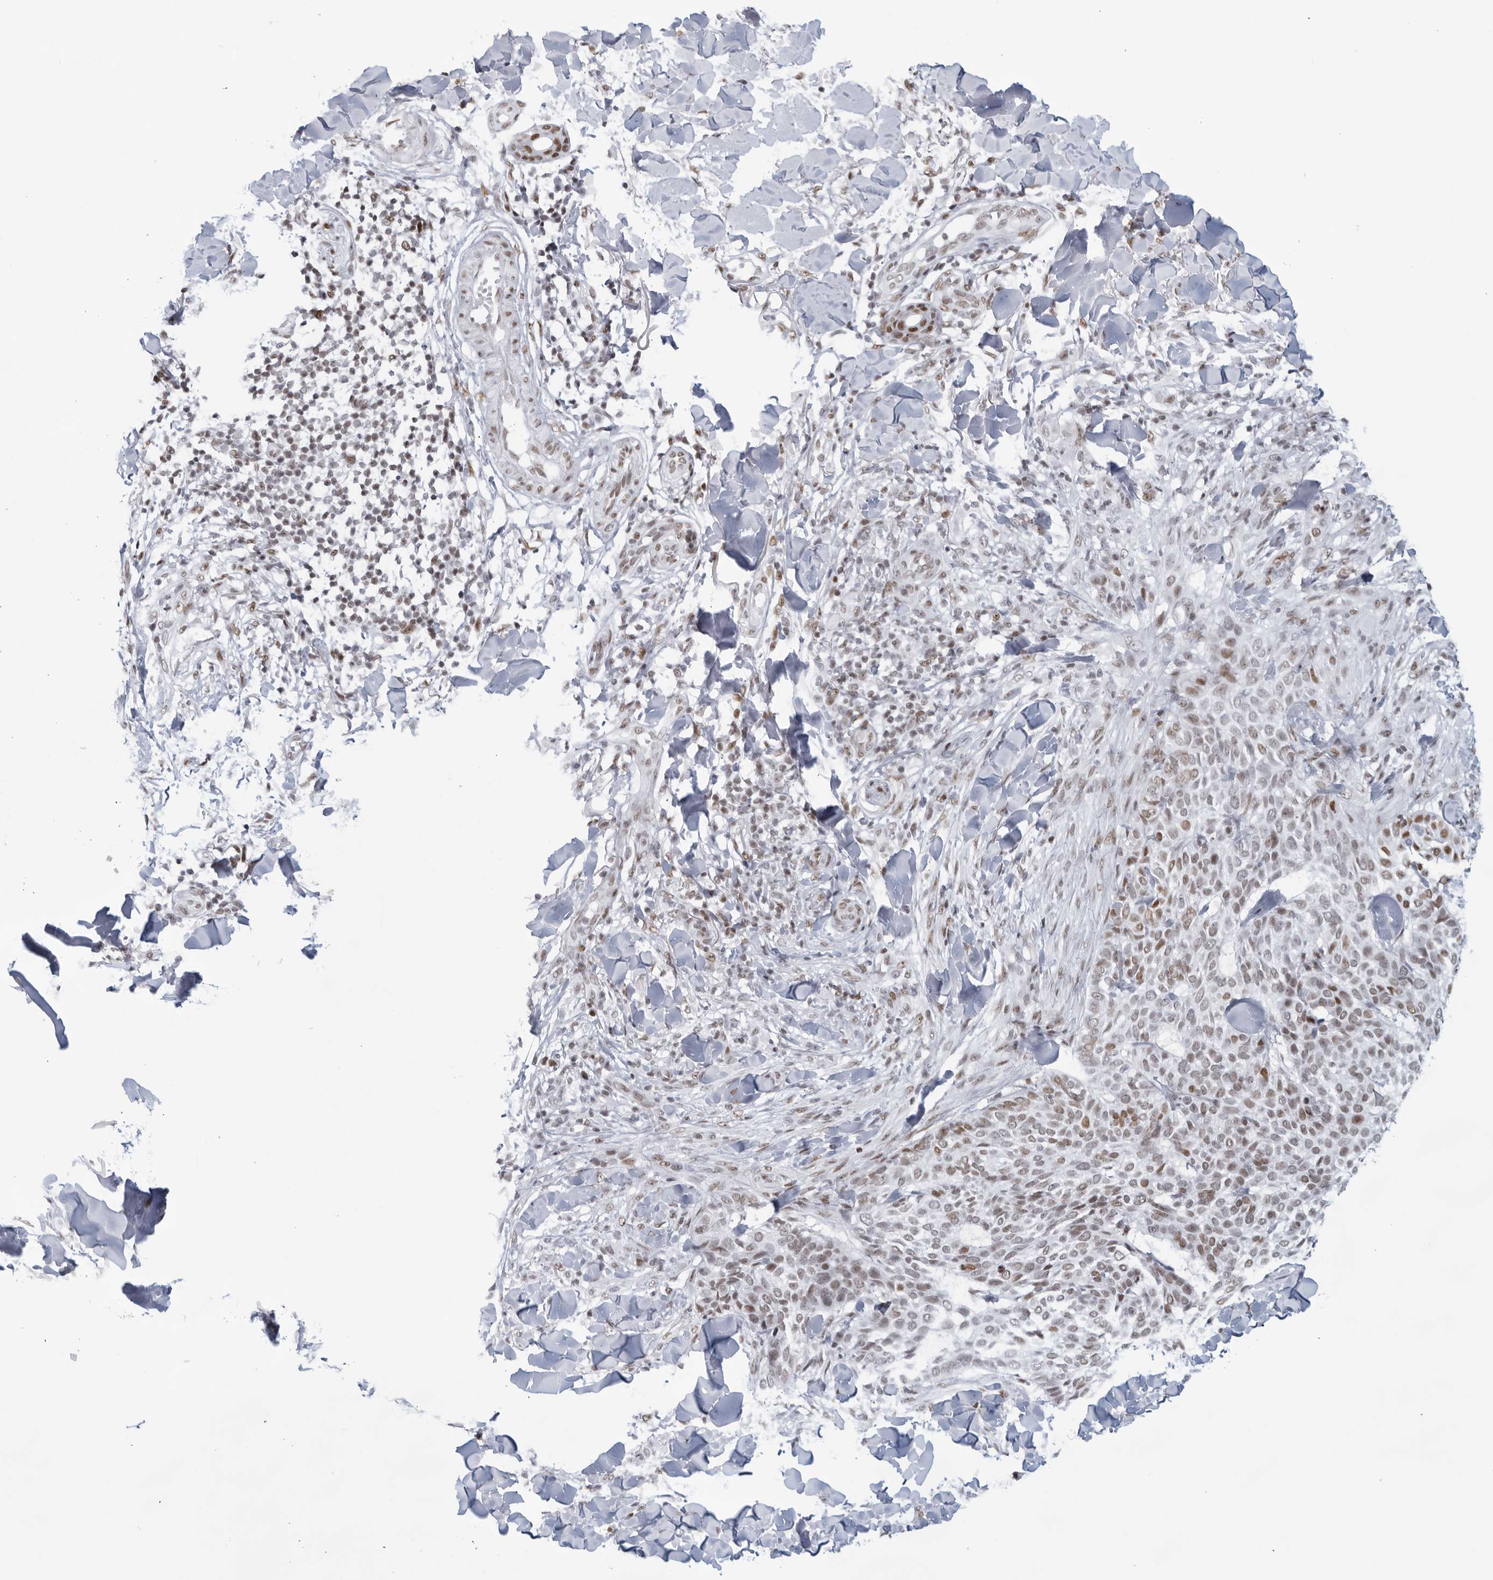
{"staining": {"intensity": "moderate", "quantity": "25%-75%", "location": "nuclear"}, "tissue": "skin cancer", "cell_type": "Tumor cells", "image_type": "cancer", "snomed": [{"axis": "morphology", "description": "Normal tissue, NOS"}, {"axis": "morphology", "description": "Basal cell carcinoma"}, {"axis": "topography", "description": "Skin"}], "caption": "Tumor cells exhibit medium levels of moderate nuclear staining in about 25%-75% of cells in human basal cell carcinoma (skin).", "gene": "HP1BP3", "patient": {"sex": "male", "age": 67}}